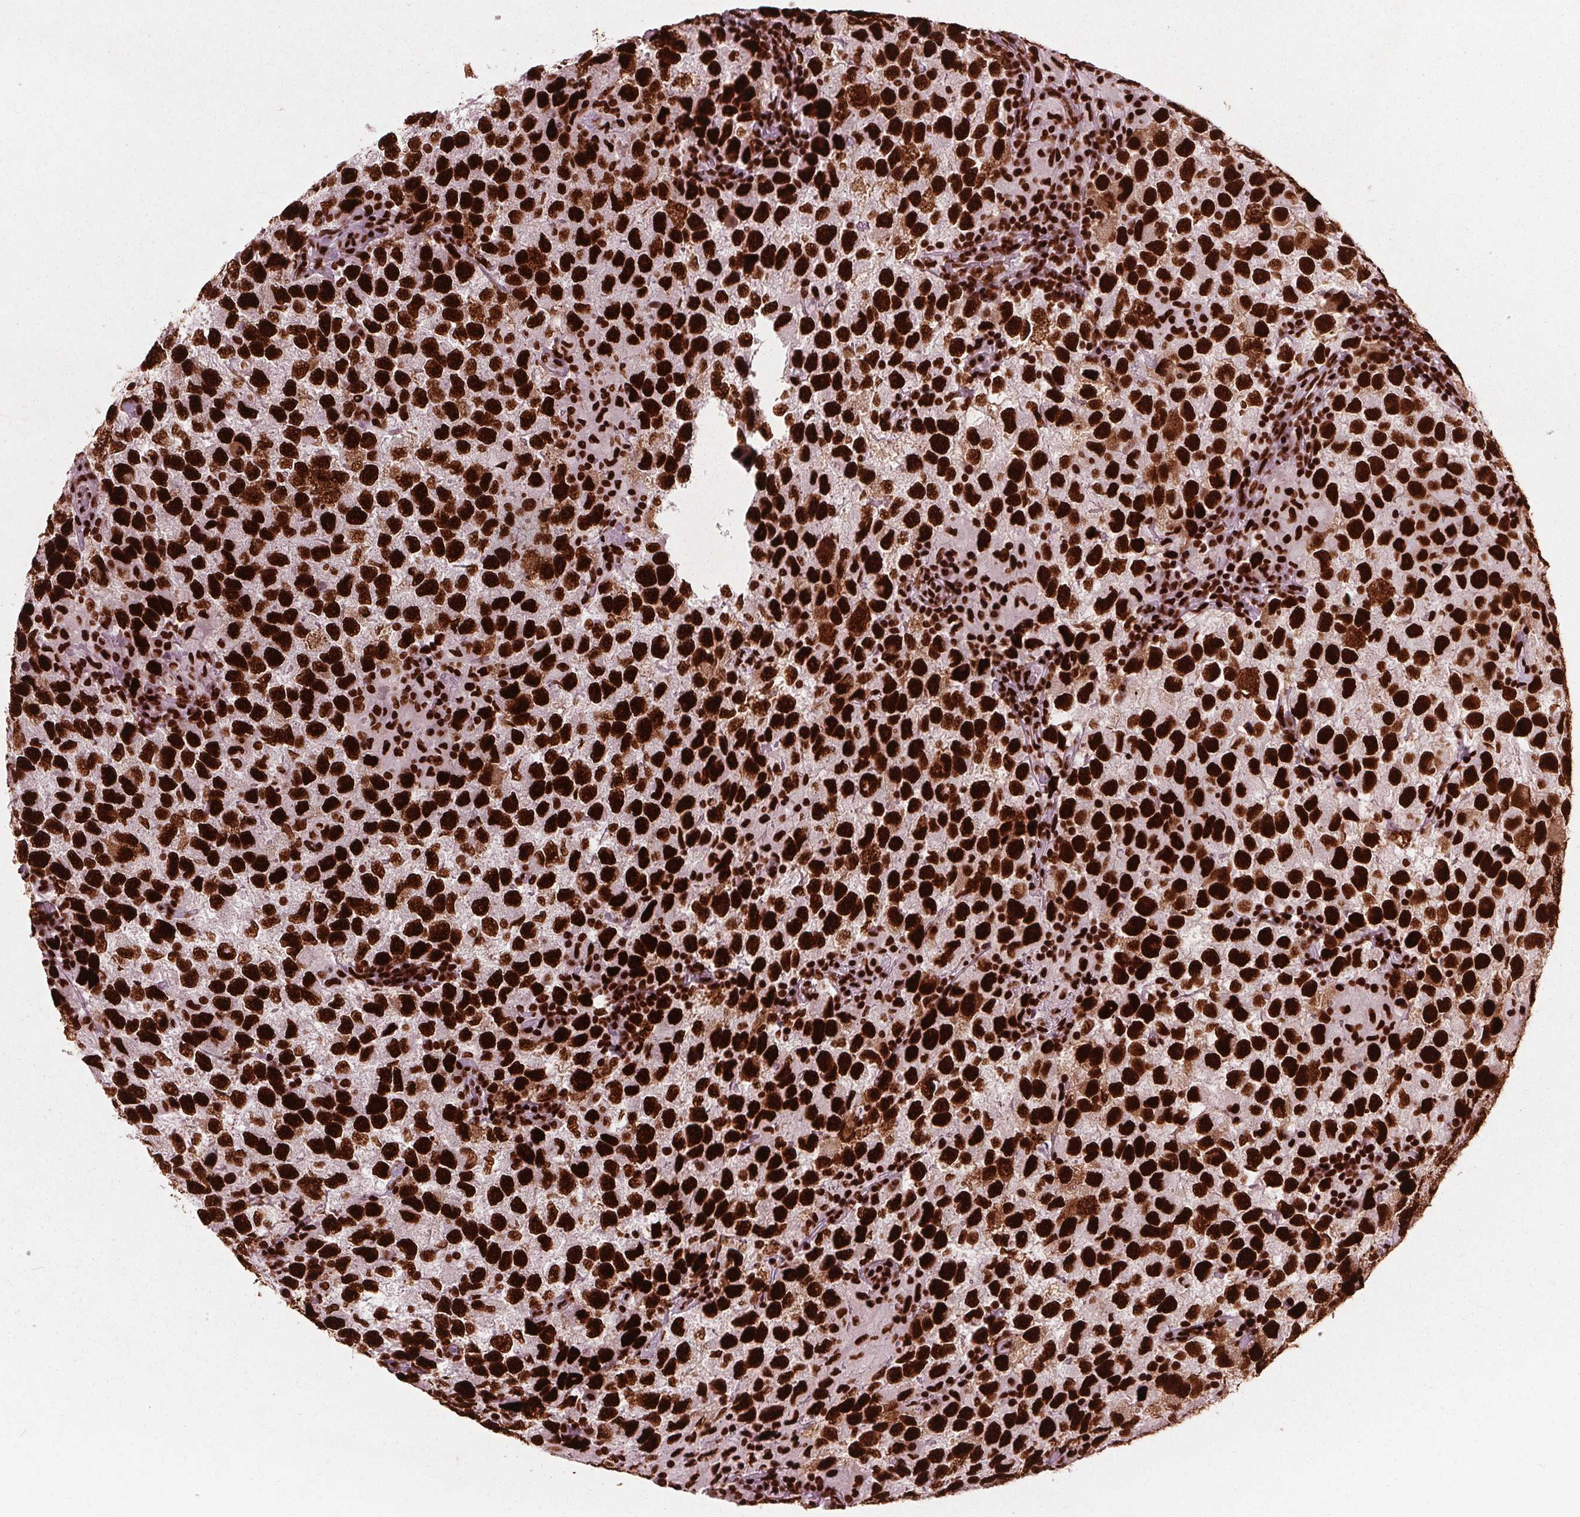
{"staining": {"intensity": "strong", "quantity": ">75%", "location": "nuclear"}, "tissue": "testis cancer", "cell_type": "Tumor cells", "image_type": "cancer", "snomed": [{"axis": "morphology", "description": "Seminoma, NOS"}, {"axis": "topography", "description": "Testis"}], "caption": "IHC staining of testis cancer, which demonstrates high levels of strong nuclear staining in approximately >75% of tumor cells indicating strong nuclear protein staining. The staining was performed using DAB (3,3'-diaminobenzidine) (brown) for protein detection and nuclei were counterstained in hematoxylin (blue).", "gene": "BRD4", "patient": {"sex": "male", "age": 26}}